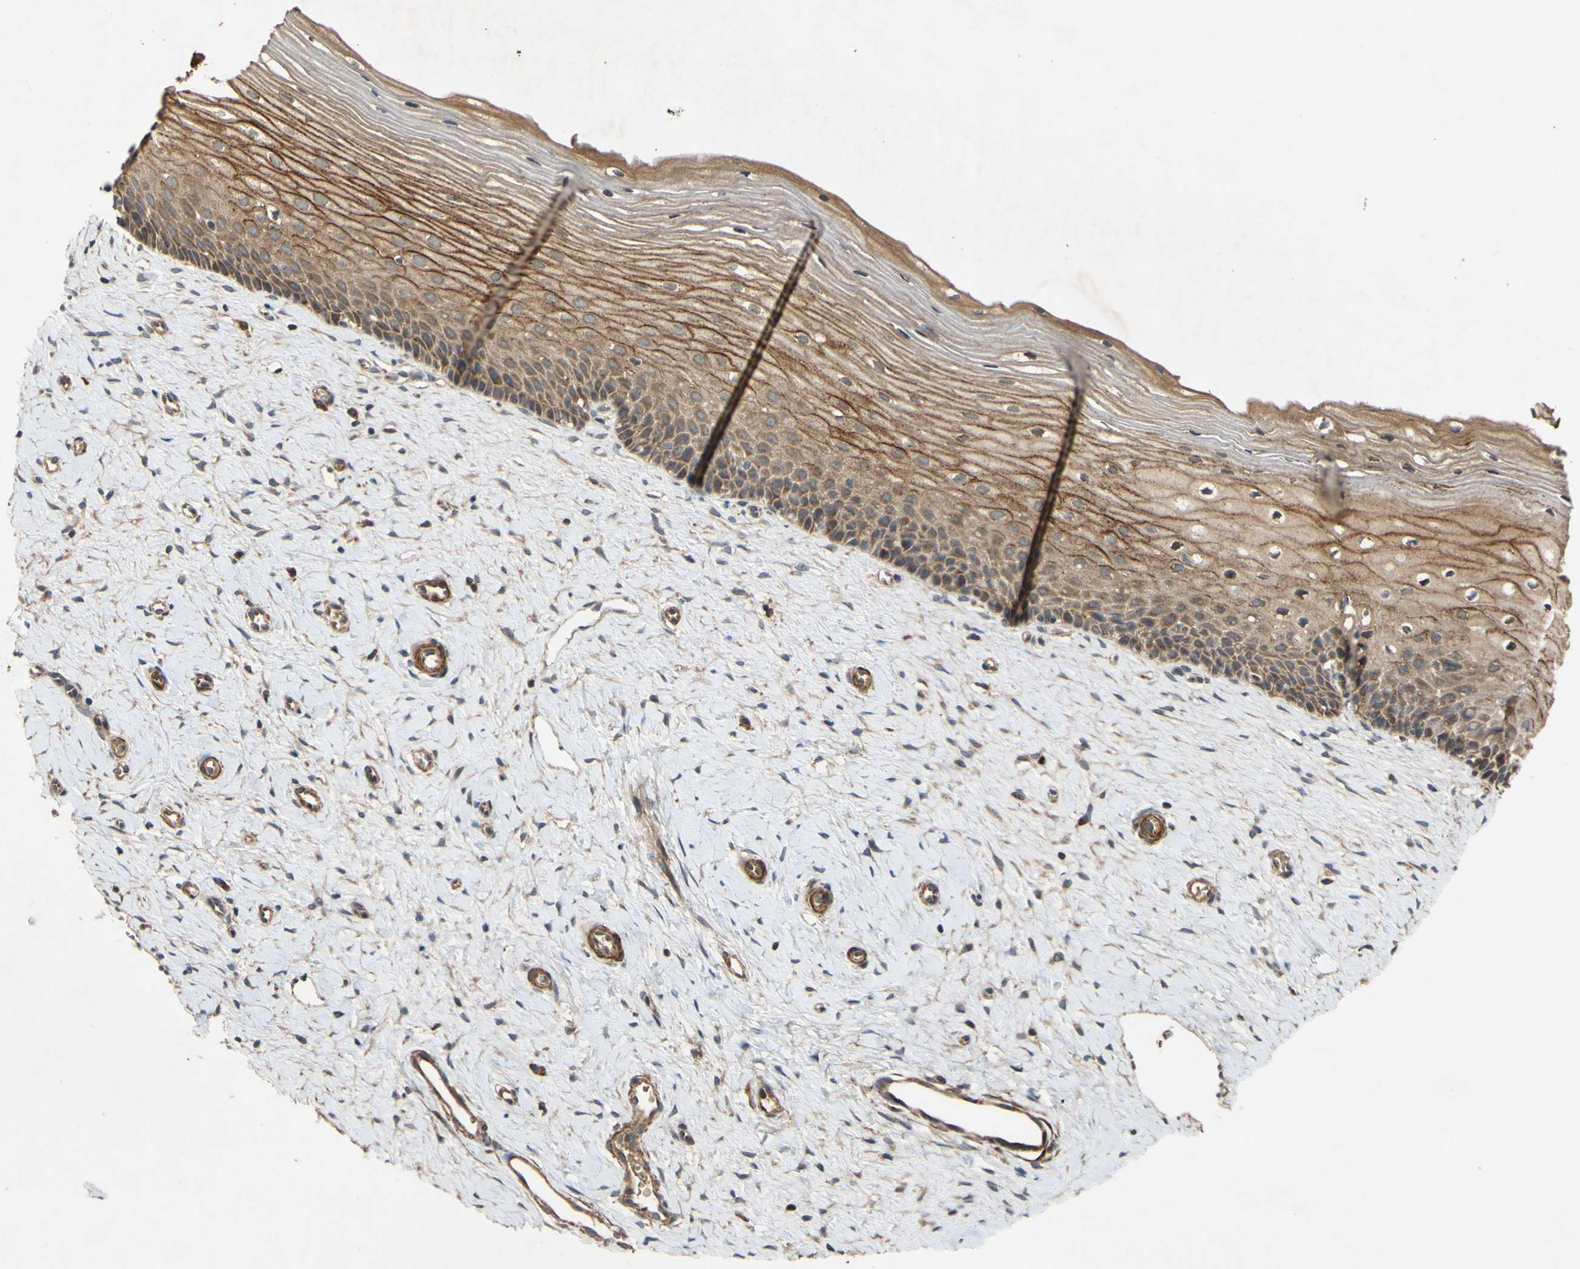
{"staining": {"intensity": "moderate", "quantity": ">75%", "location": "cytoplasmic/membranous"}, "tissue": "cervix", "cell_type": "Squamous epithelial cells", "image_type": "normal", "snomed": [{"axis": "morphology", "description": "Normal tissue, NOS"}, {"axis": "topography", "description": "Cervix"}], "caption": "An immunohistochemistry (IHC) image of normal tissue is shown. Protein staining in brown shows moderate cytoplasmic/membranous positivity in cervix within squamous epithelial cells.", "gene": "PARD6A", "patient": {"sex": "female", "age": 39}}